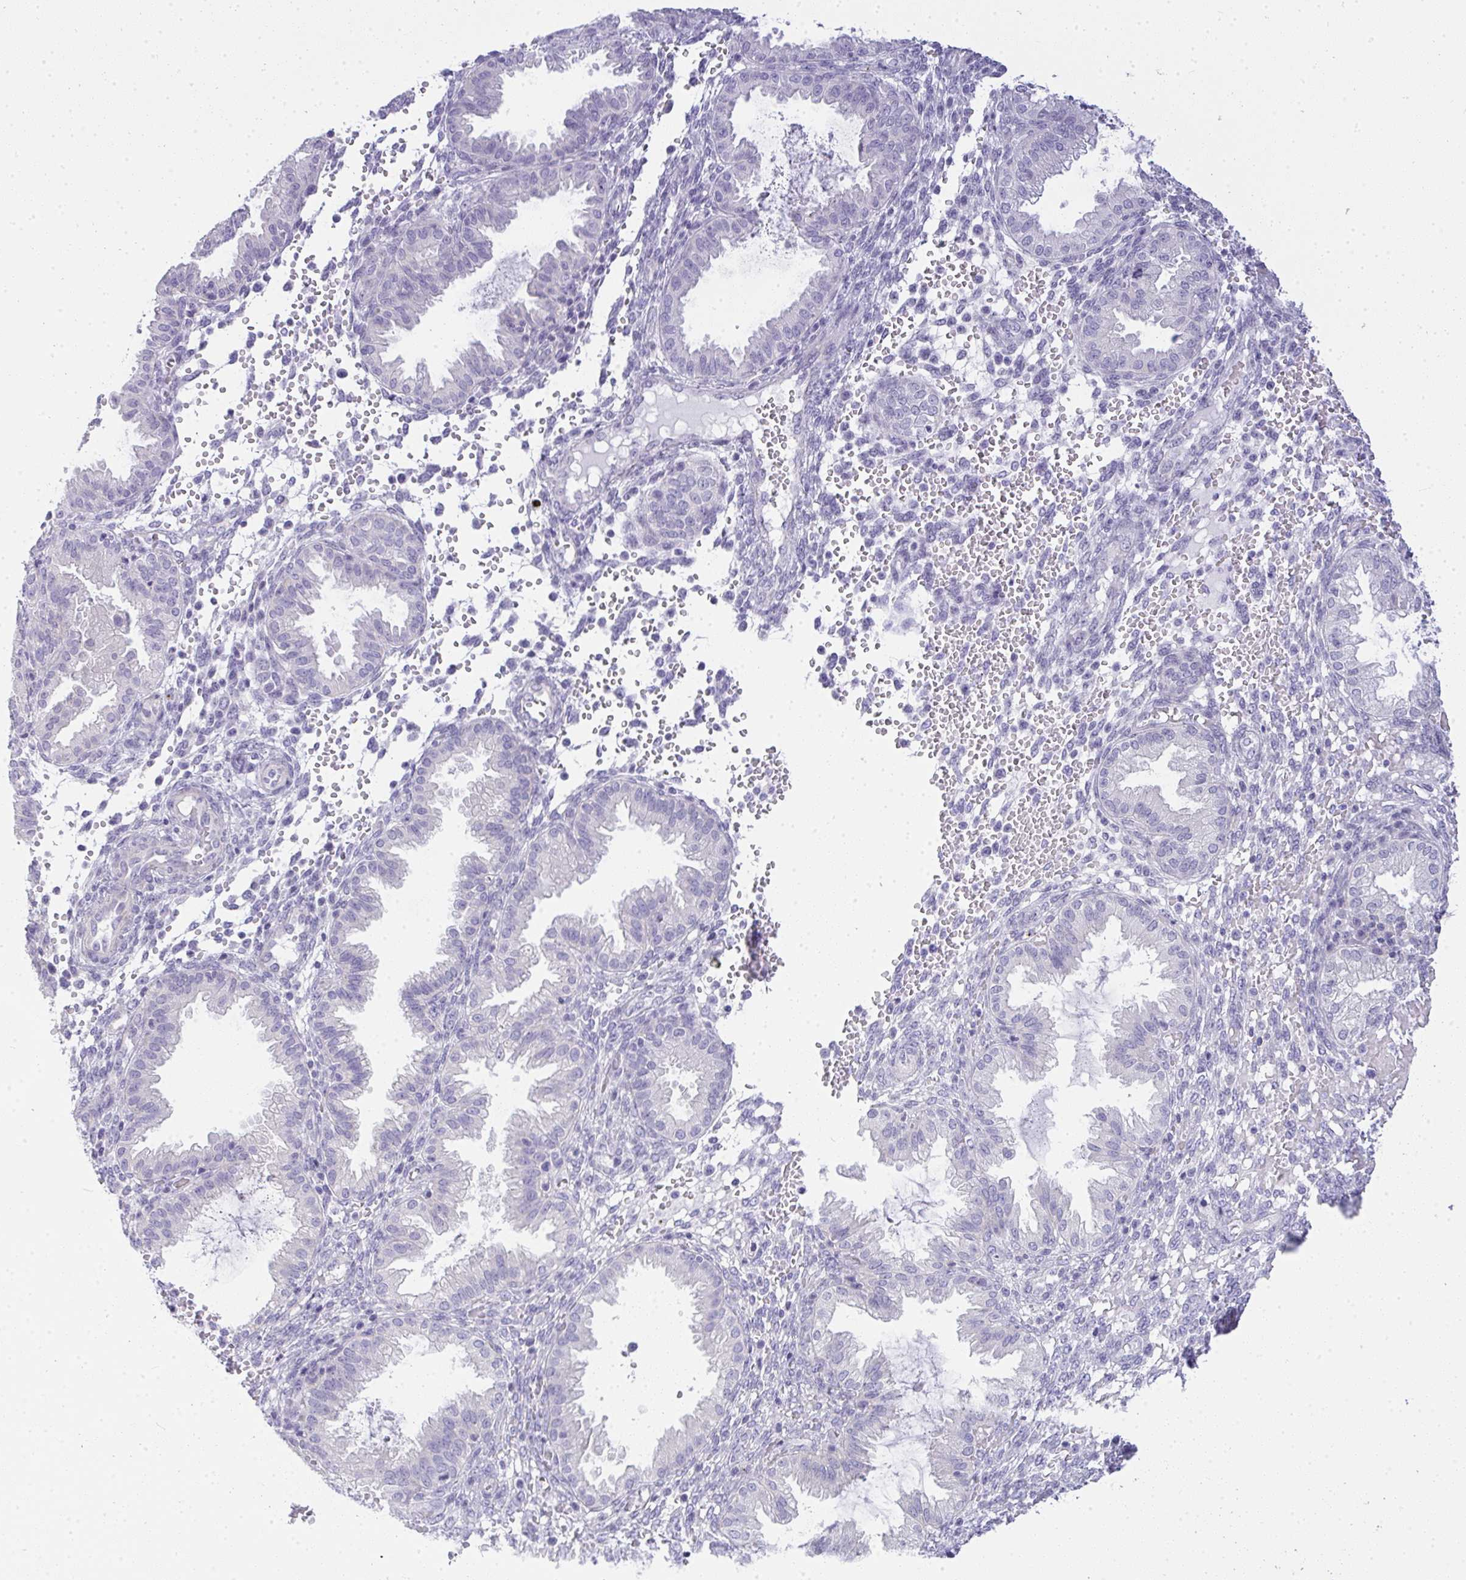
{"staining": {"intensity": "negative", "quantity": "none", "location": "none"}, "tissue": "endometrium", "cell_type": "Cells in endometrial stroma", "image_type": "normal", "snomed": [{"axis": "morphology", "description": "Normal tissue, NOS"}, {"axis": "topography", "description": "Endometrium"}], "caption": "This is a image of immunohistochemistry (IHC) staining of benign endometrium, which shows no expression in cells in endometrial stroma.", "gene": "GSDMB", "patient": {"sex": "female", "age": 33}}